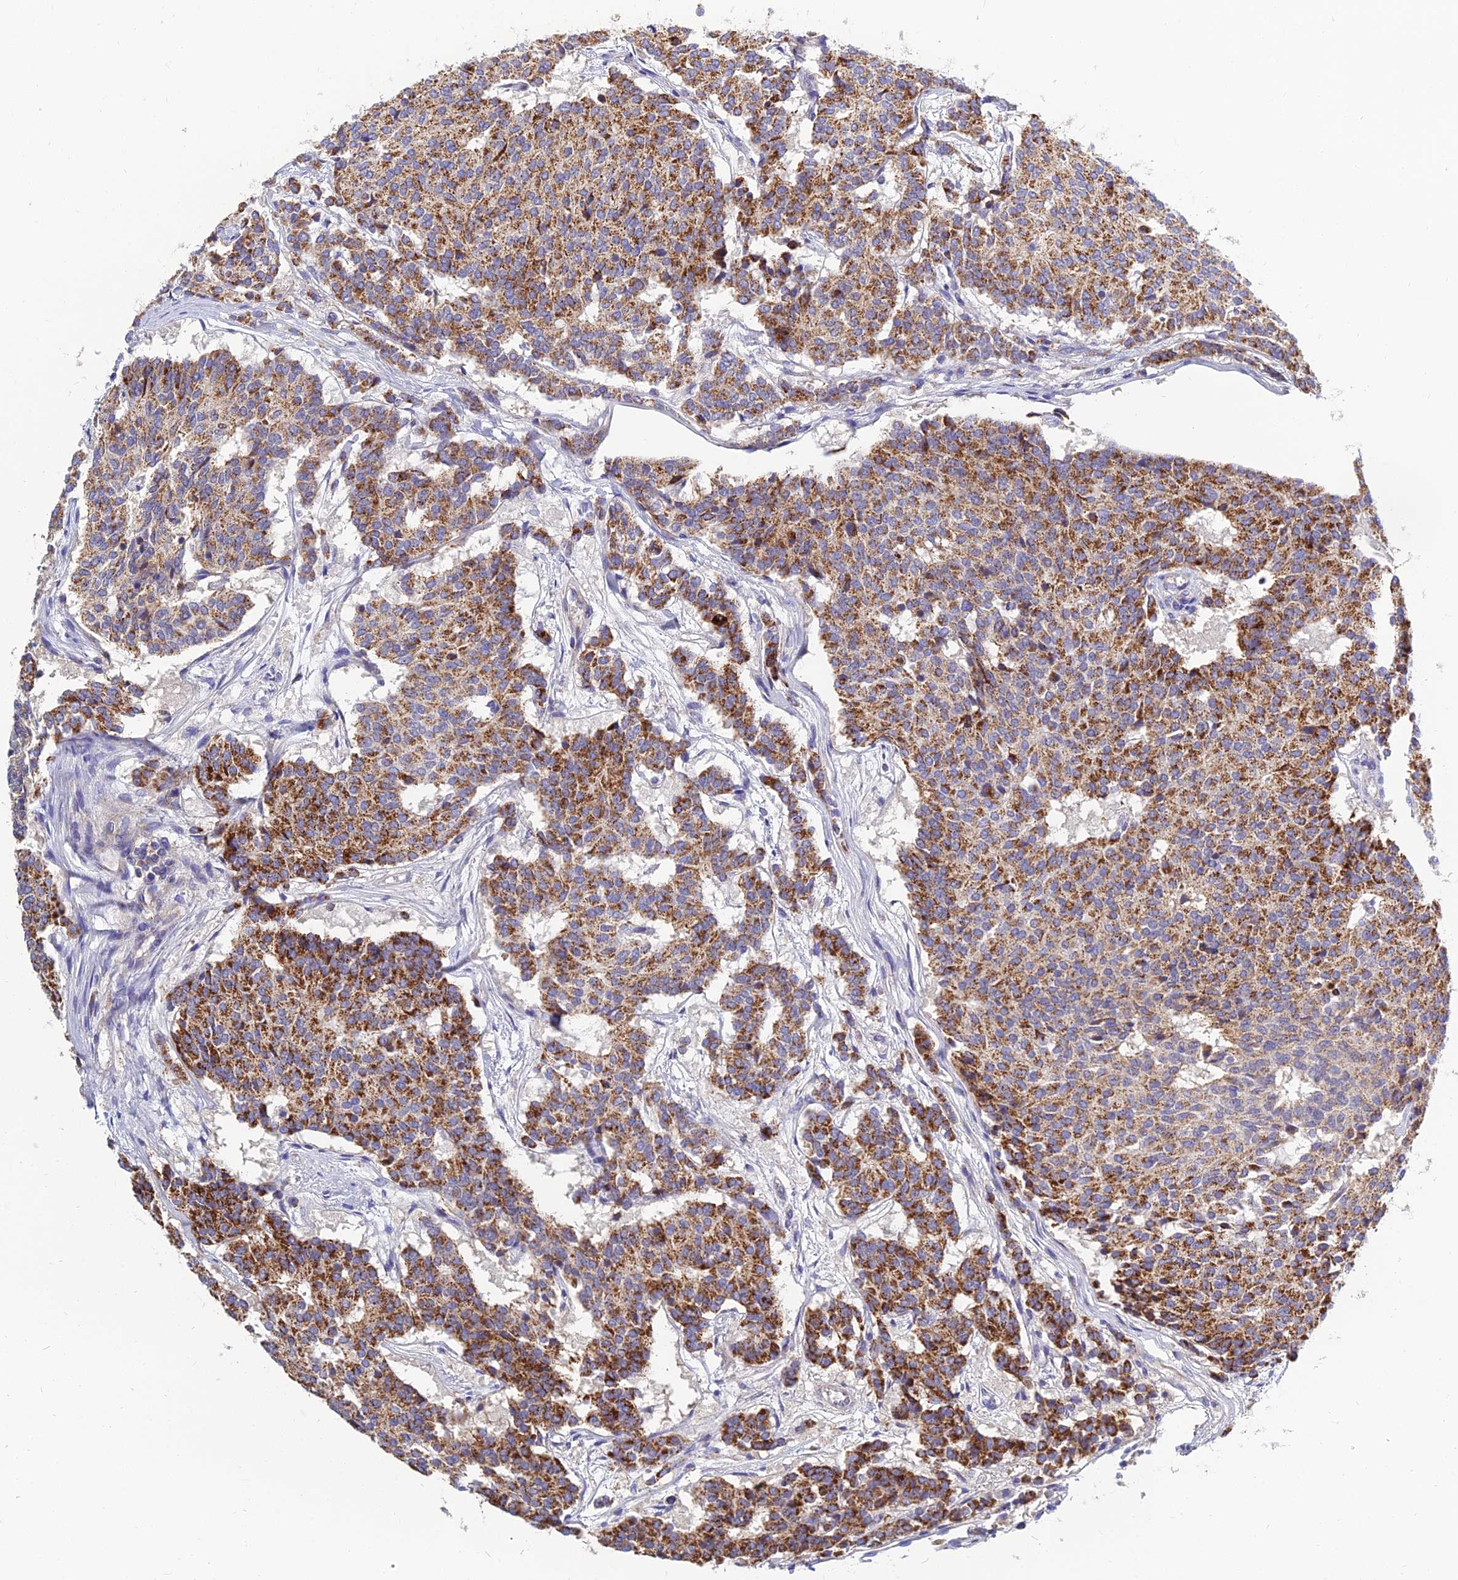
{"staining": {"intensity": "moderate", "quantity": ">75%", "location": "cytoplasmic/membranous"}, "tissue": "carcinoid", "cell_type": "Tumor cells", "image_type": "cancer", "snomed": [{"axis": "morphology", "description": "Carcinoid, malignant, NOS"}, {"axis": "topography", "description": "Pancreas"}], "caption": "Tumor cells reveal moderate cytoplasmic/membranous positivity in approximately >75% of cells in malignant carcinoid. Using DAB (3,3'-diaminobenzidine) (brown) and hematoxylin (blue) stains, captured at high magnification using brightfield microscopy.", "gene": "NPY", "patient": {"sex": "female", "age": 54}}